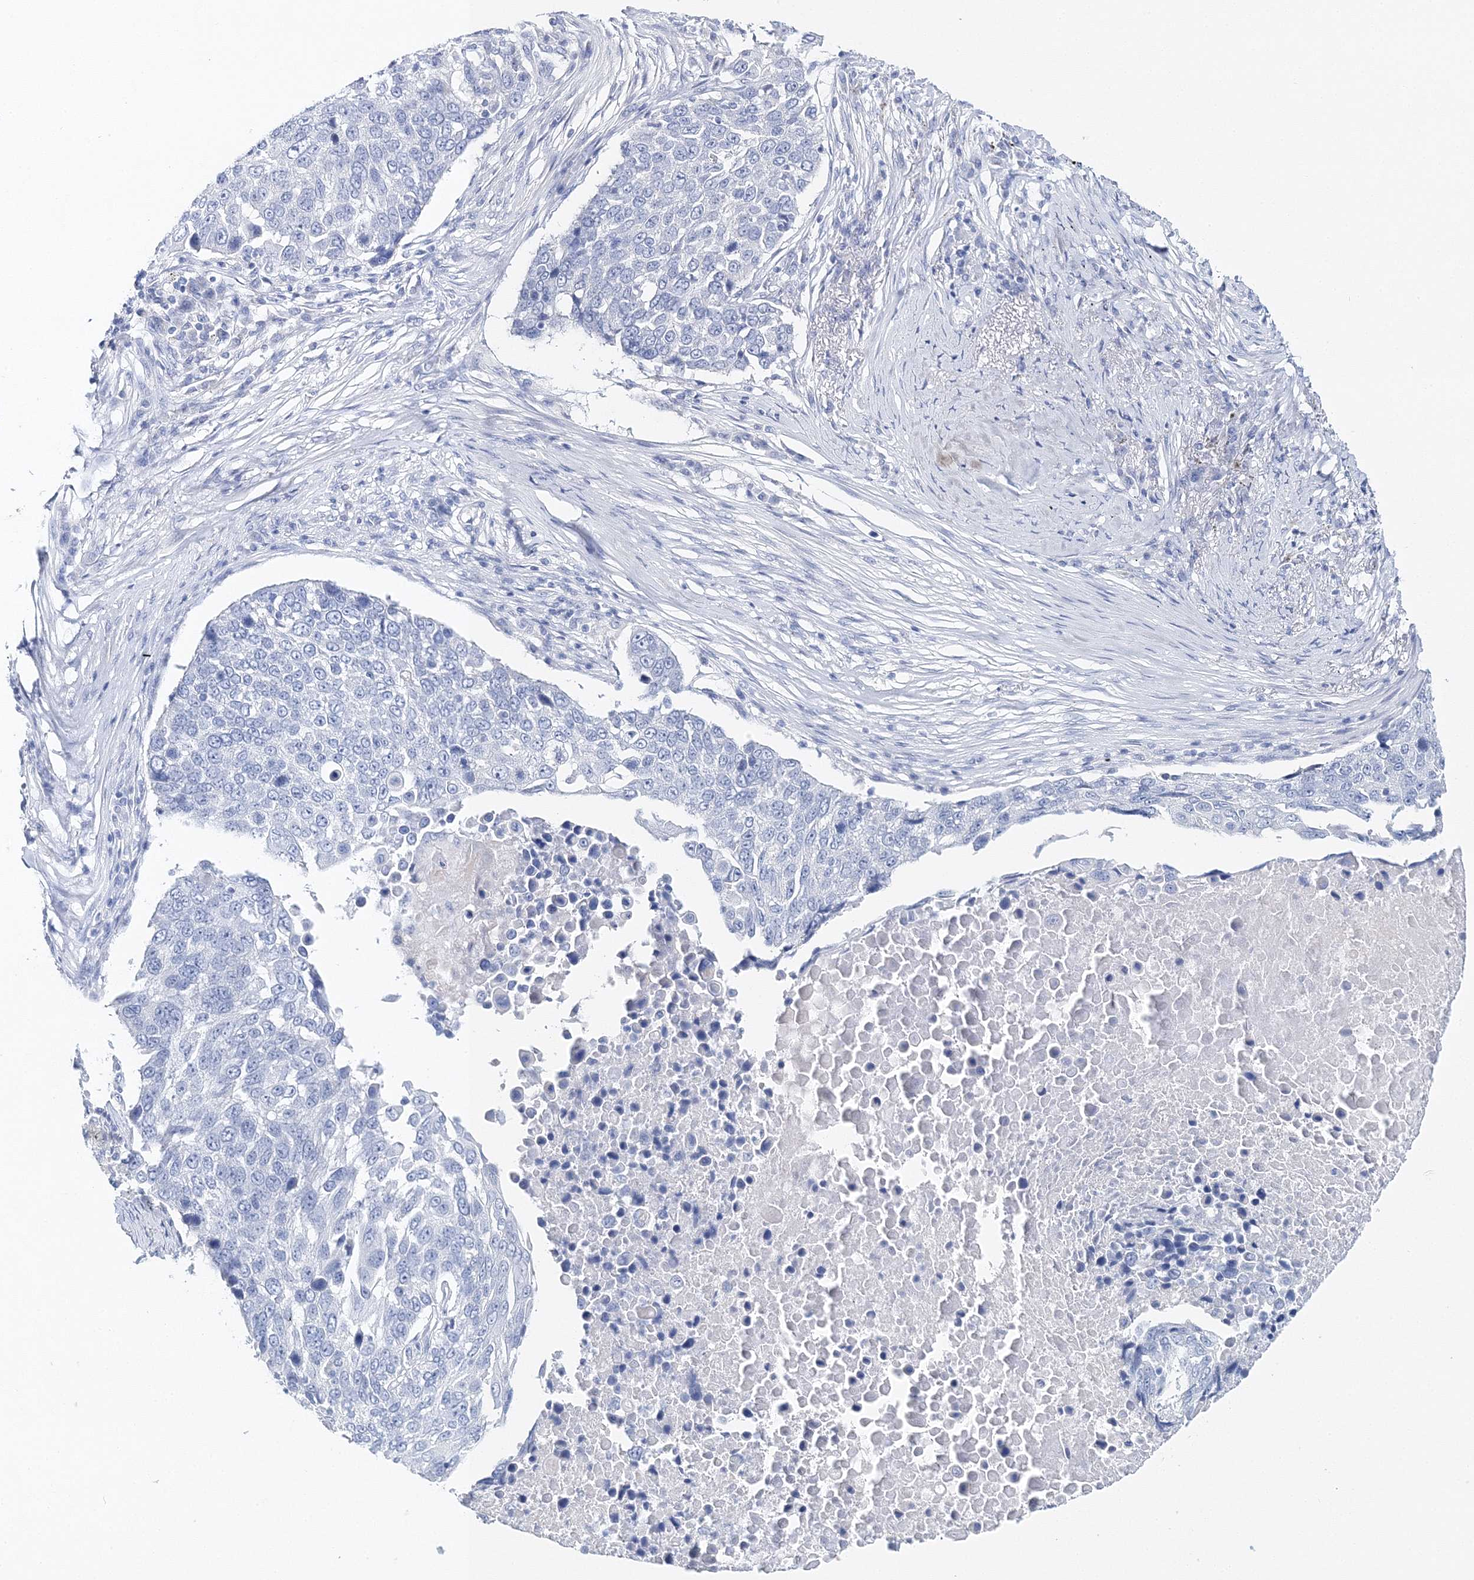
{"staining": {"intensity": "negative", "quantity": "none", "location": "none"}, "tissue": "lung cancer", "cell_type": "Tumor cells", "image_type": "cancer", "snomed": [{"axis": "morphology", "description": "Squamous cell carcinoma, NOS"}, {"axis": "topography", "description": "Lung"}], "caption": "This is an immunohistochemistry histopathology image of human lung cancer (squamous cell carcinoma). There is no positivity in tumor cells.", "gene": "MYOZ2", "patient": {"sex": "male", "age": 66}}